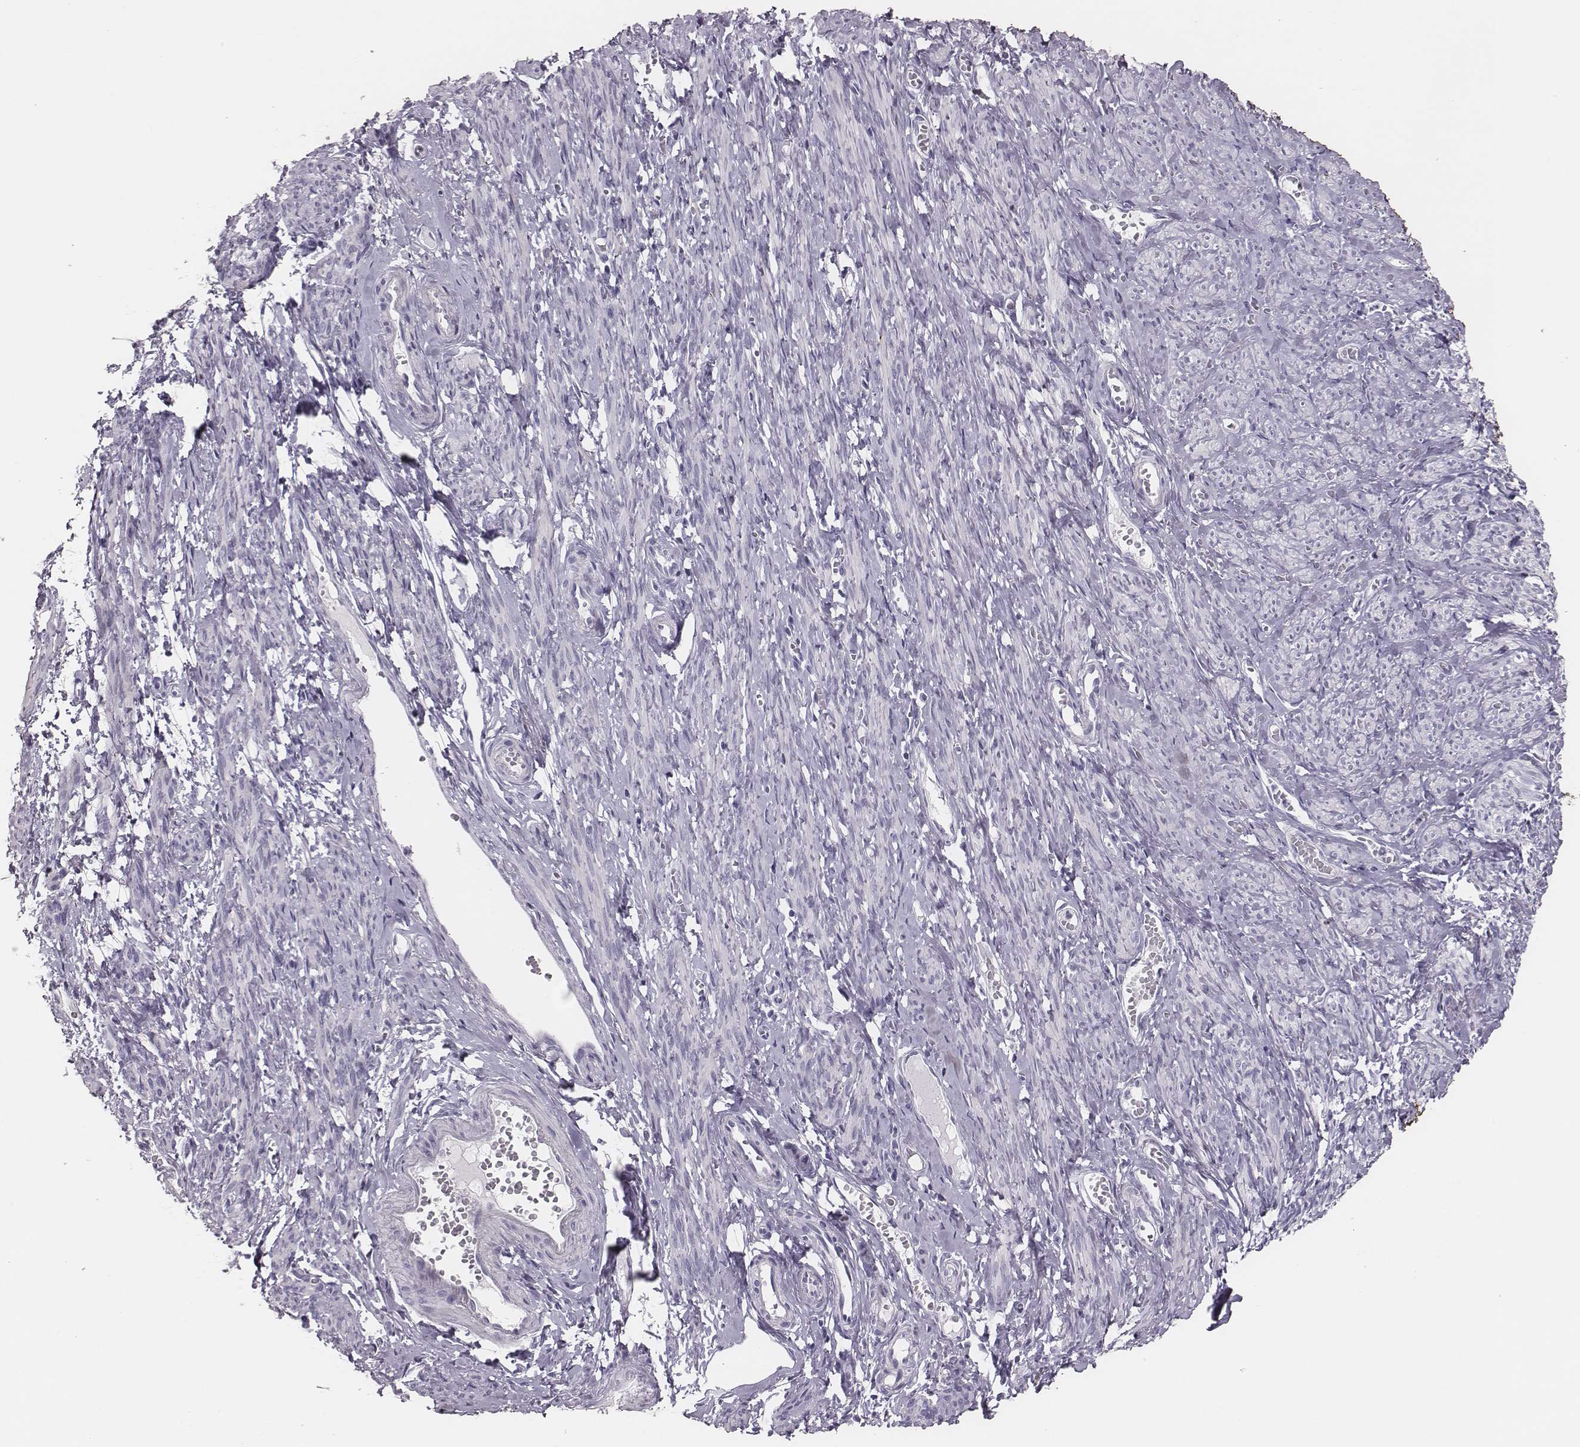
{"staining": {"intensity": "negative", "quantity": "none", "location": "none"}, "tissue": "smooth muscle", "cell_type": "Smooth muscle cells", "image_type": "normal", "snomed": [{"axis": "morphology", "description": "Normal tissue, NOS"}, {"axis": "topography", "description": "Smooth muscle"}], "caption": "An IHC histopathology image of benign smooth muscle is shown. There is no staining in smooth muscle cells of smooth muscle.", "gene": "ADGRF4", "patient": {"sex": "female", "age": 65}}